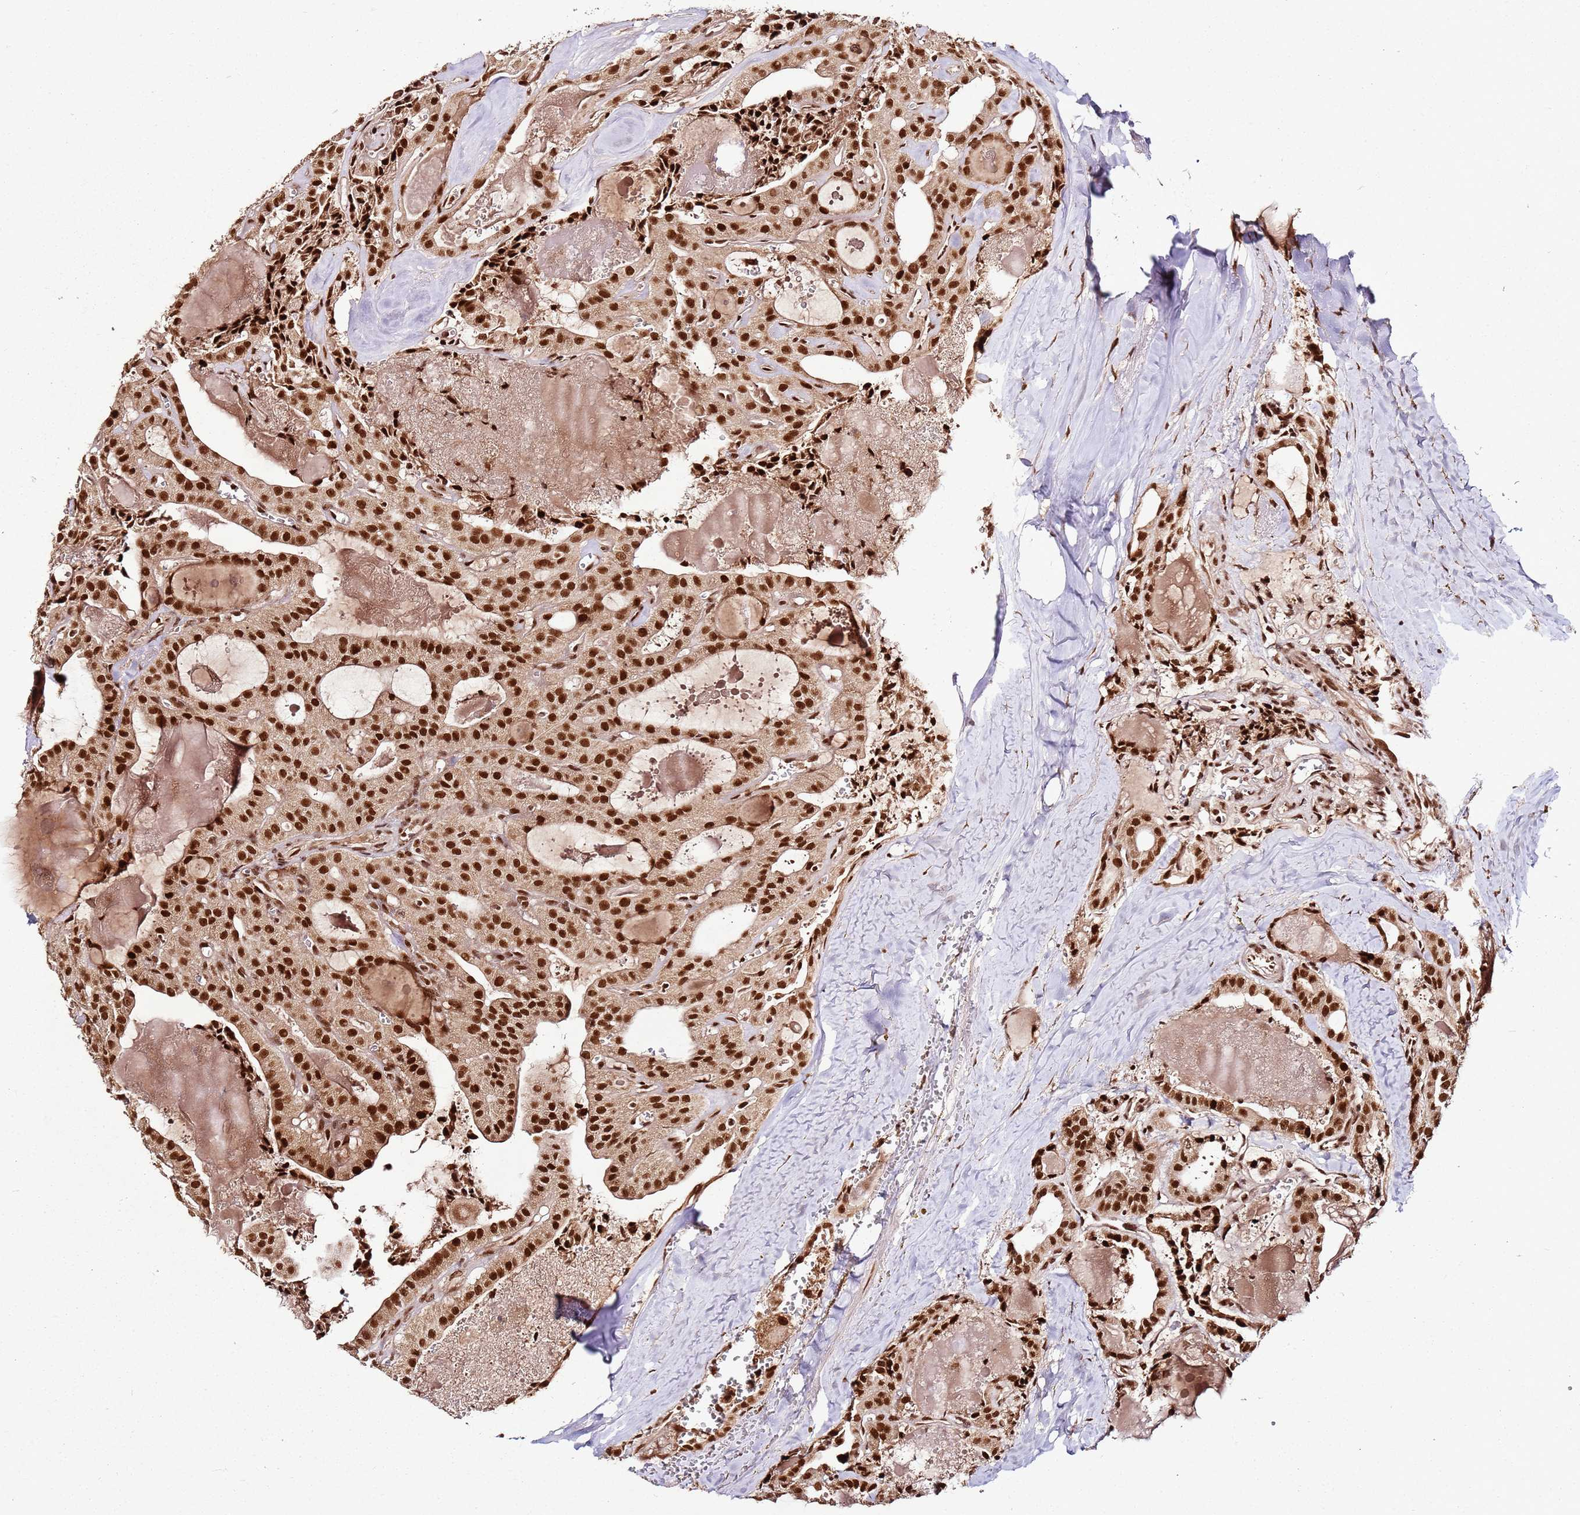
{"staining": {"intensity": "strong", "quantity": ">75%", "location": "nuclear"}, "tissue": "thyroid cancer", "cell_type": "Tumor cells", "image_type": "cancer", "snomed": [{"axis": "morphology", "description": "Papillary adenocarcinoma, NOS"}, {"axis": "topography", "description": "Thyroid gland"}], "caption": "Protein staining shows strong nuclear positivity in approximately >75% of tumor cells in papillary adenocarcinoma (thyroid). Immunohistochemistry (ihc) stains the protein in brown and the nuclei are stained blue.", "gene": "XRN2", "patient": {"sex": "male", "age": 52}}